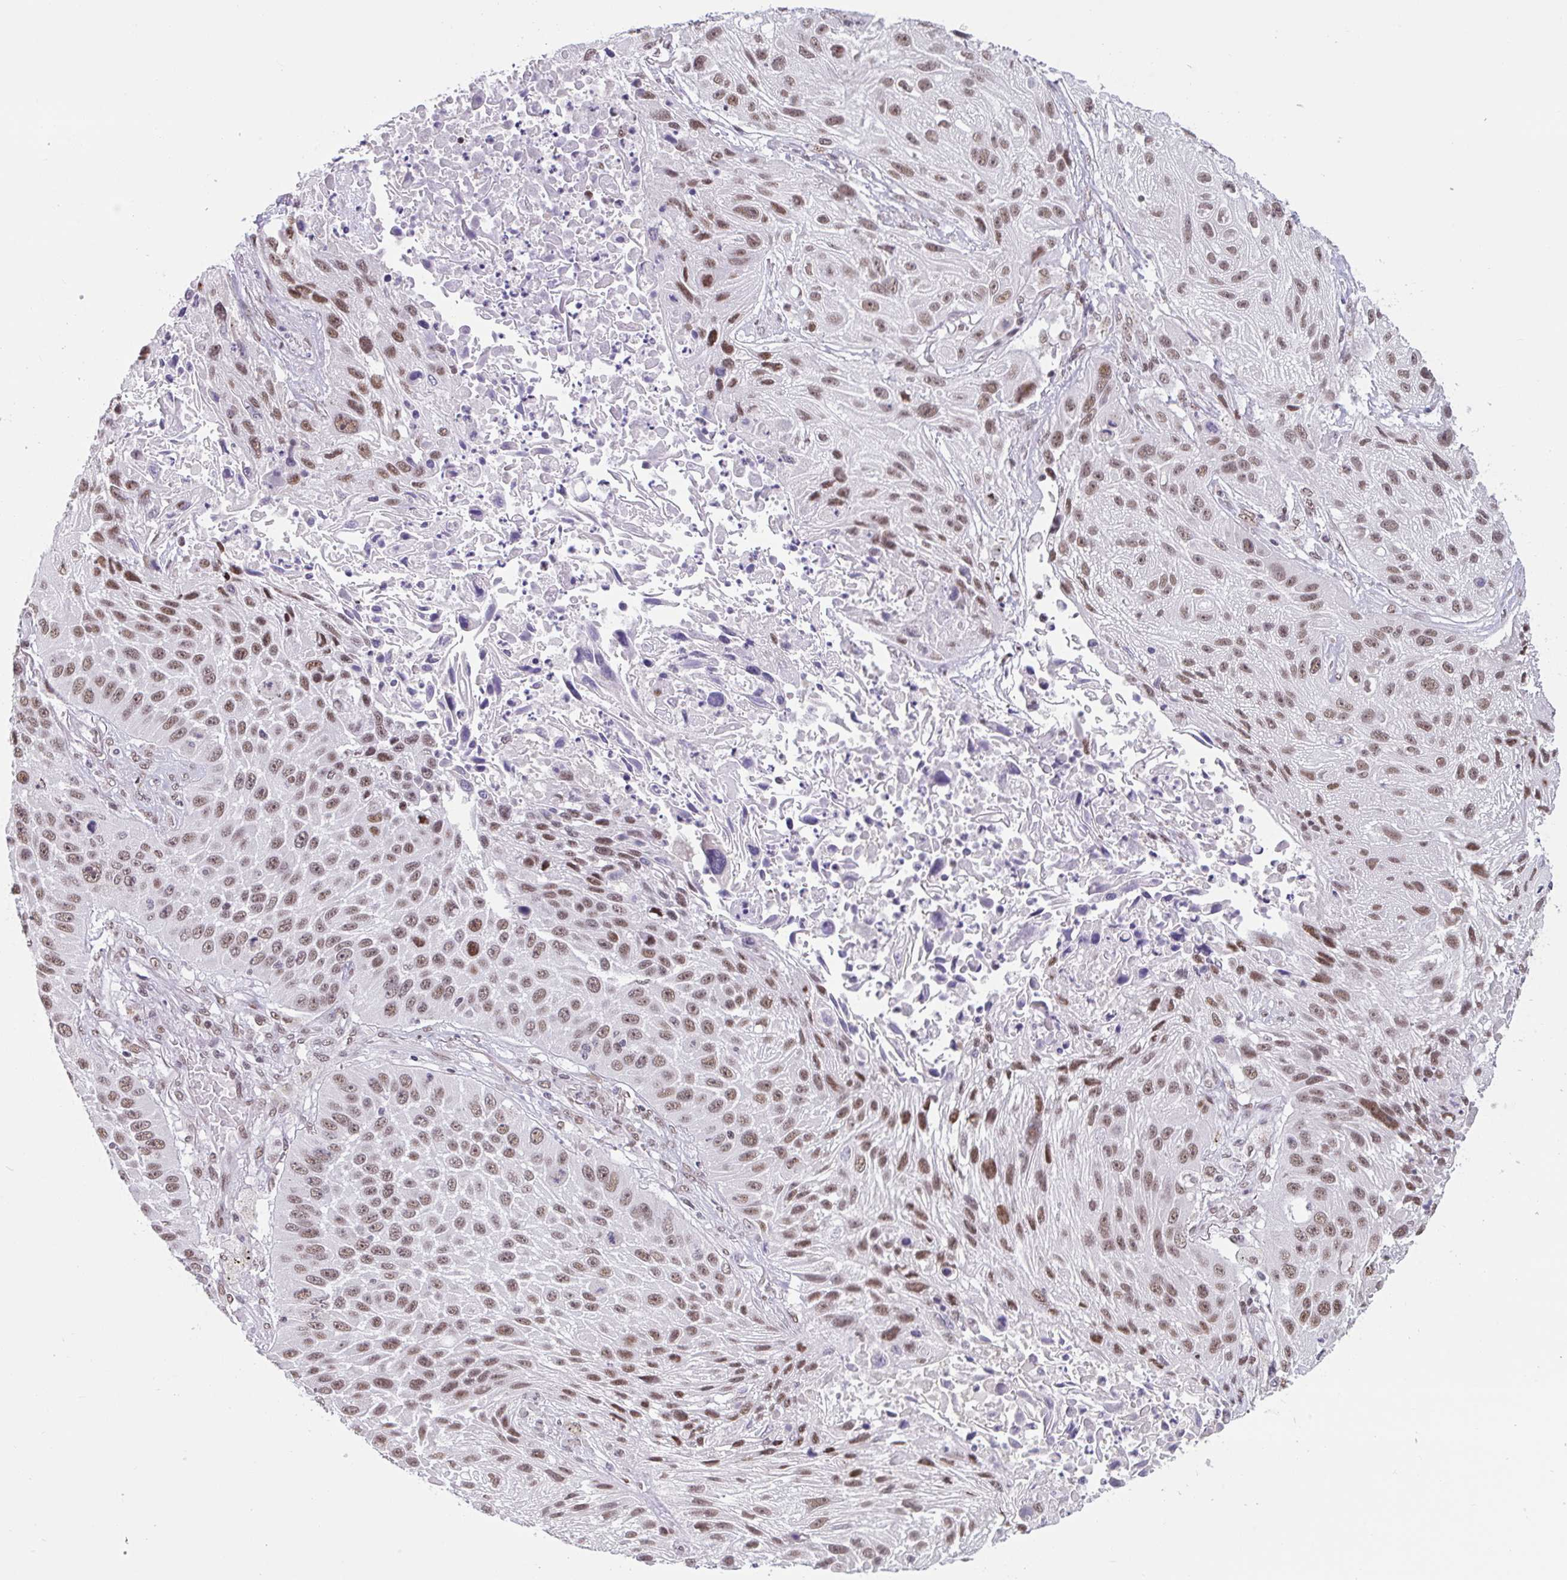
{"staining": {"intensity": "moderate", "quantity": ">75%", "location": "nuclear"}, "tissue": "lung cancer", "cell_type": "Tumor cells", "image_type": "cancer", "snomed": [{"axis": "morphology", "description": "Normal morphology"}, {"axis": "morphology", "description": "Squamous cell carcinoma, NOS"}, {"axis": "topography", "description": "Lymph node"}, {"axis": "topography", "description": "Lung"}], "caption": "This photomicrograph demonstrates IHC staining of lung cancer, with medium moderate nuclear staining in about >75% of tumor cells.", "gene": "CBFA2T2", "patient": {"sex": "male", "age": 67}}